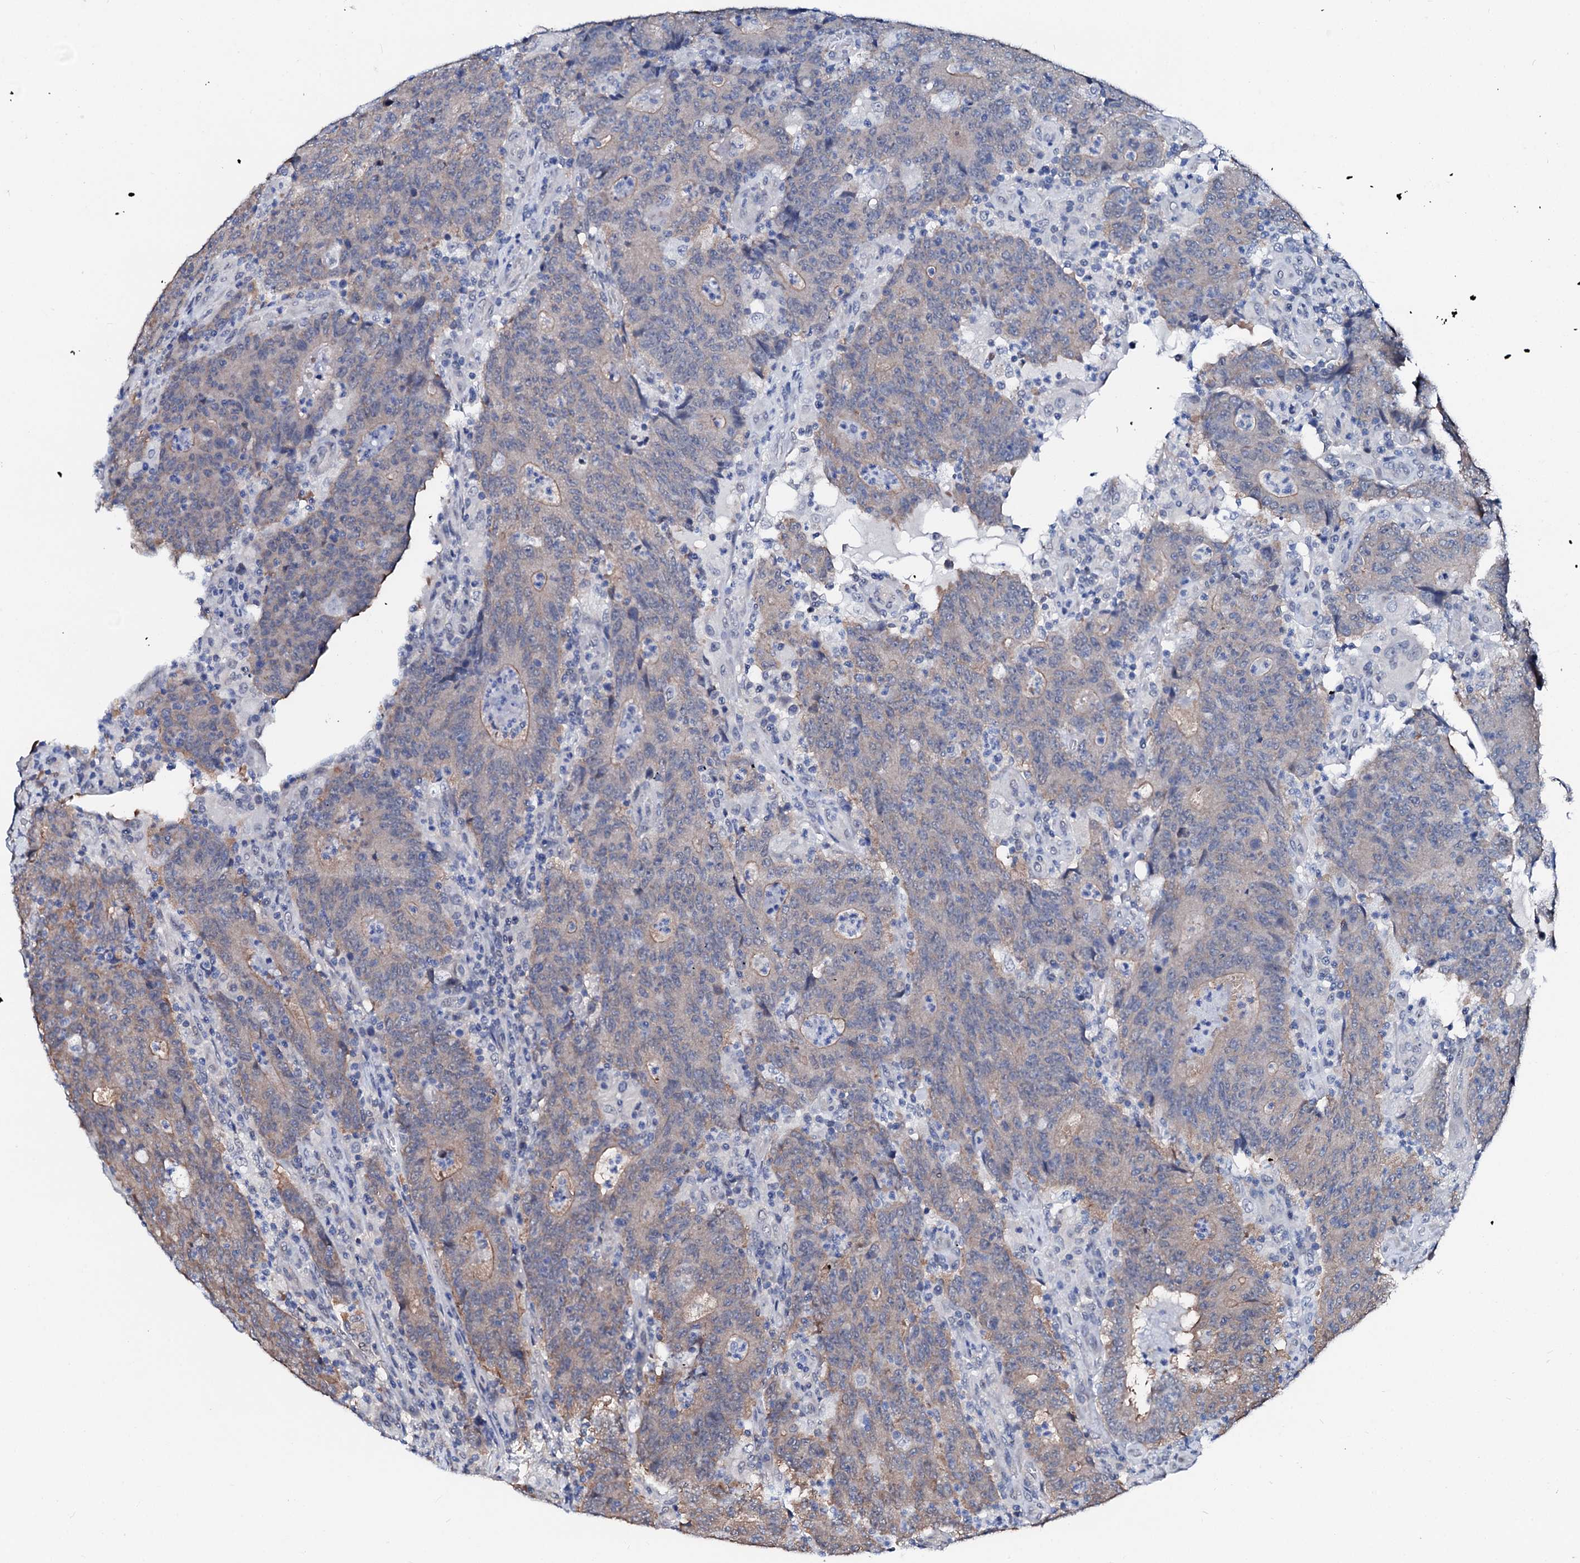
{"staining": {"intensity": "weak", "quantity": "25%-75%", "location": "cytoplasmic/membranous"}, "tissue": "colorectal cancer", "cell_type": "Tumor cells", "image_type": "cancer", "snomed": [{"axis": "morphology", "description": "Adenocarcinoma, NOS"}, {"axis": "topography", "description": "Colon"}], "caption": "Human adenocarcinoma (colorectal) stained with a brown dye demonstrates weak cytoplasmic/membranous positive expression in about 25%-75% of tumor cells.", "gene": "CSN2", "patient": {"sex": "female", "age": 75}}